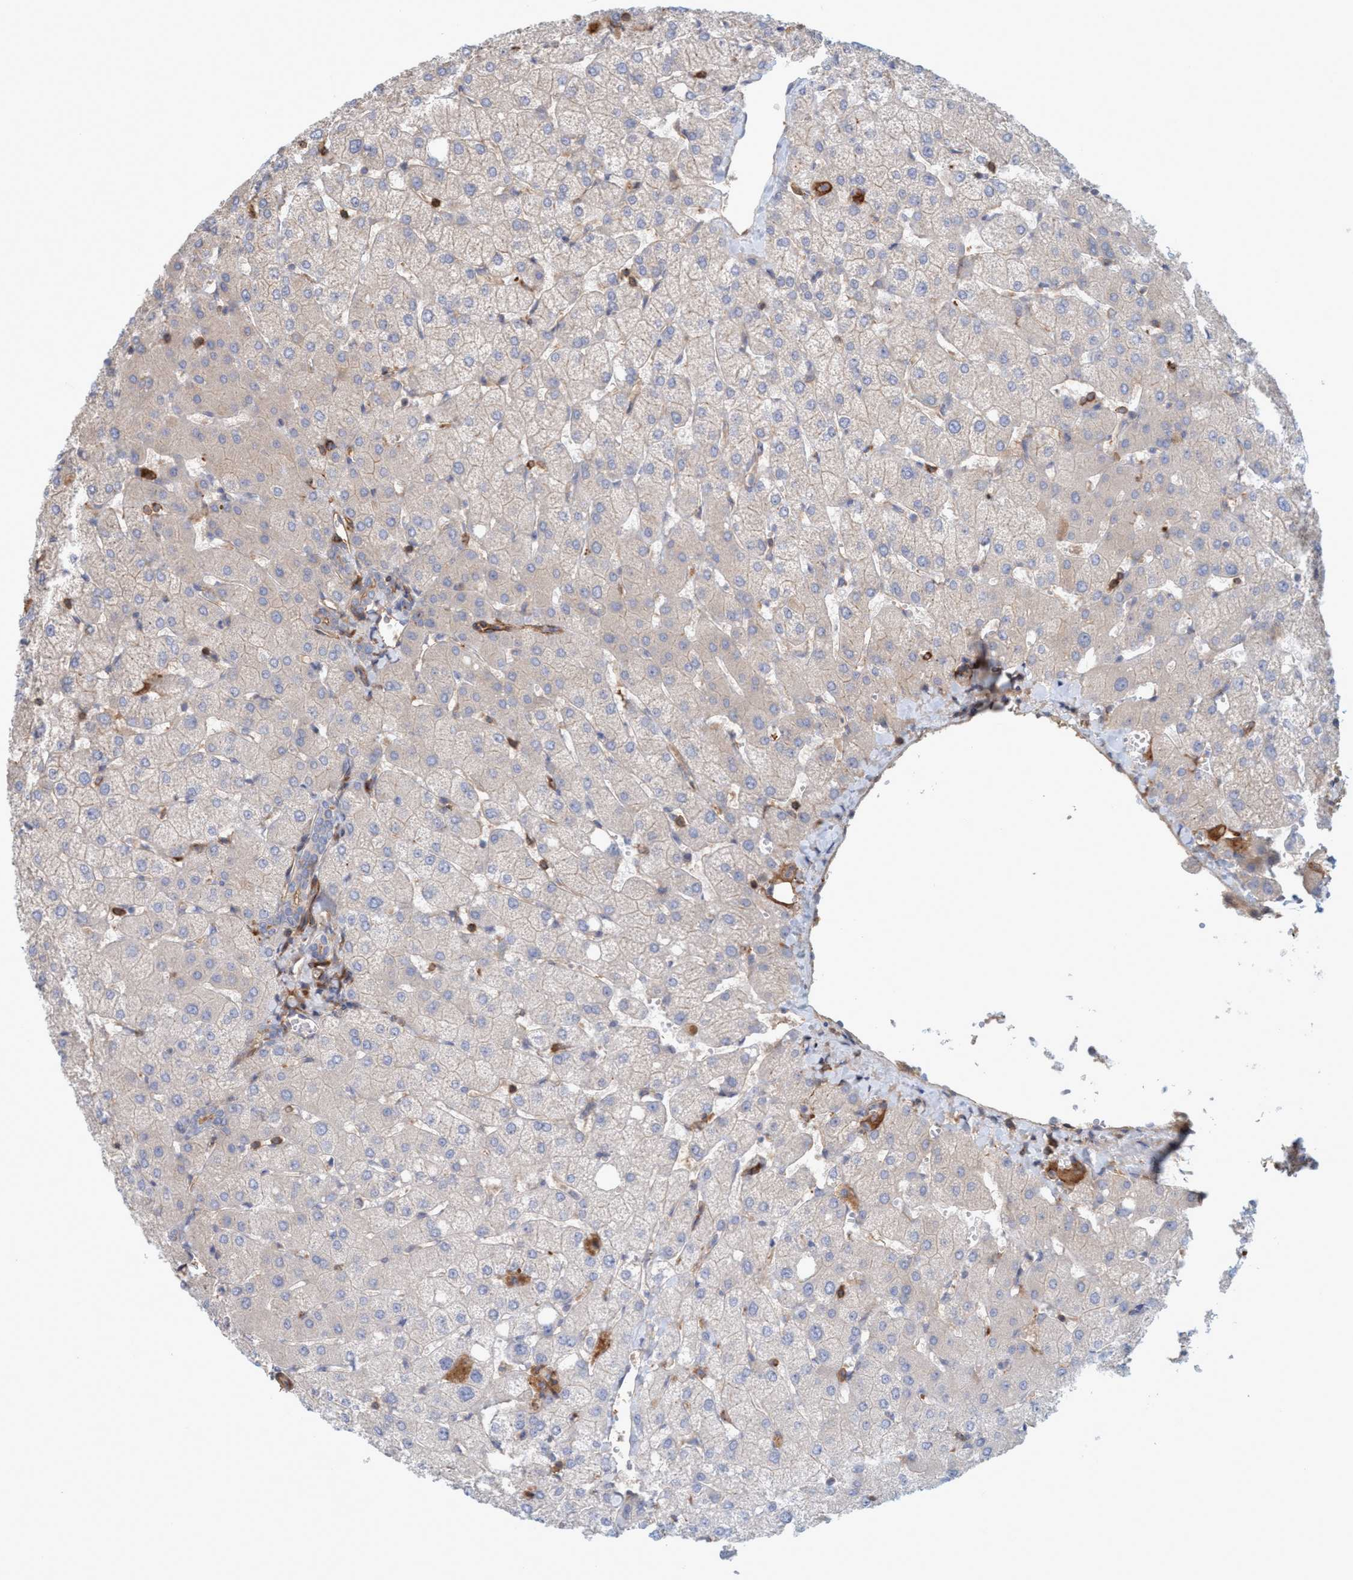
{"staining": {"intensity": "moderate", "quantity": "25%-75%", "location": "cytoplasmic/membranous"}, "tissue": "liver", "cell_type": "Cholangiocytes", "image_type": "normal", "snomed": [{"axis": "morphology", "description": "Normal tissue, NOS"}, {"axis": "topography", "description": "Liver"}], "caption": "A photomicrograph of liver stained for a protein demonstrates moderate cytoplasmic/membranous brown staining in cholangiocytes. (IHC, brightfield microscopy, high magnification).", "gene": "SPECC1", "patient": {"sex": "female", "age": 54}}